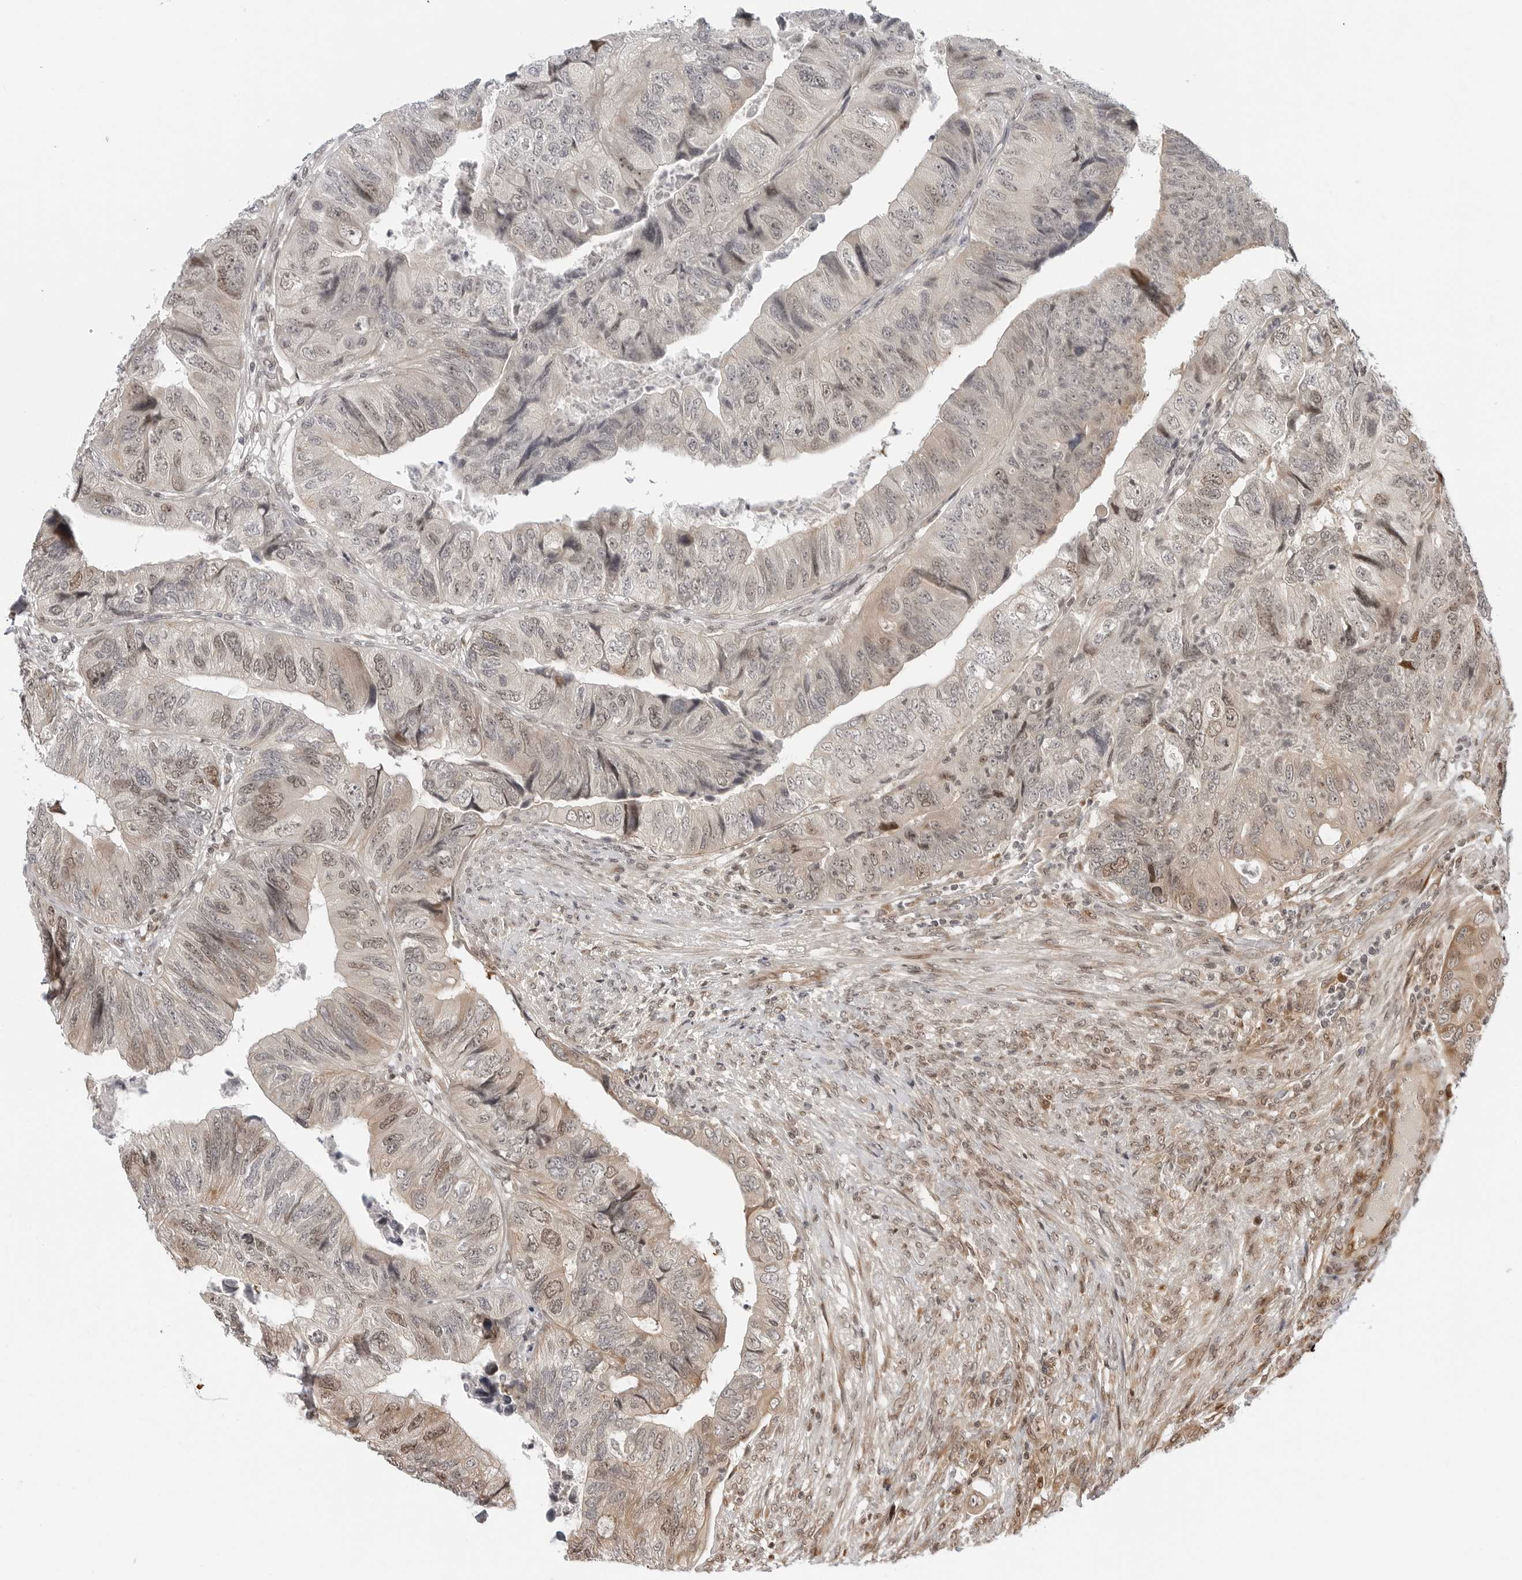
{"staining": {"intensity": "moderate", "quantity": "<25%", "location": "nuclear"}, "tissue": "colorectal cancer", "cell_type": "Tumor cells", "image_type": "cancer", "snomed": [{"axis": "morphology", "description": "Adenocarcinoma, NOS"}, {"axis": "topography", "description": "Rectum"}], "caption": "Adenocarcinoma (colorectal) tissue reveals moderate nuclear staining in approximately <25% of tumor cells", "gene": "TIPRL", "patient": {"sex": "male", "age": 63}}